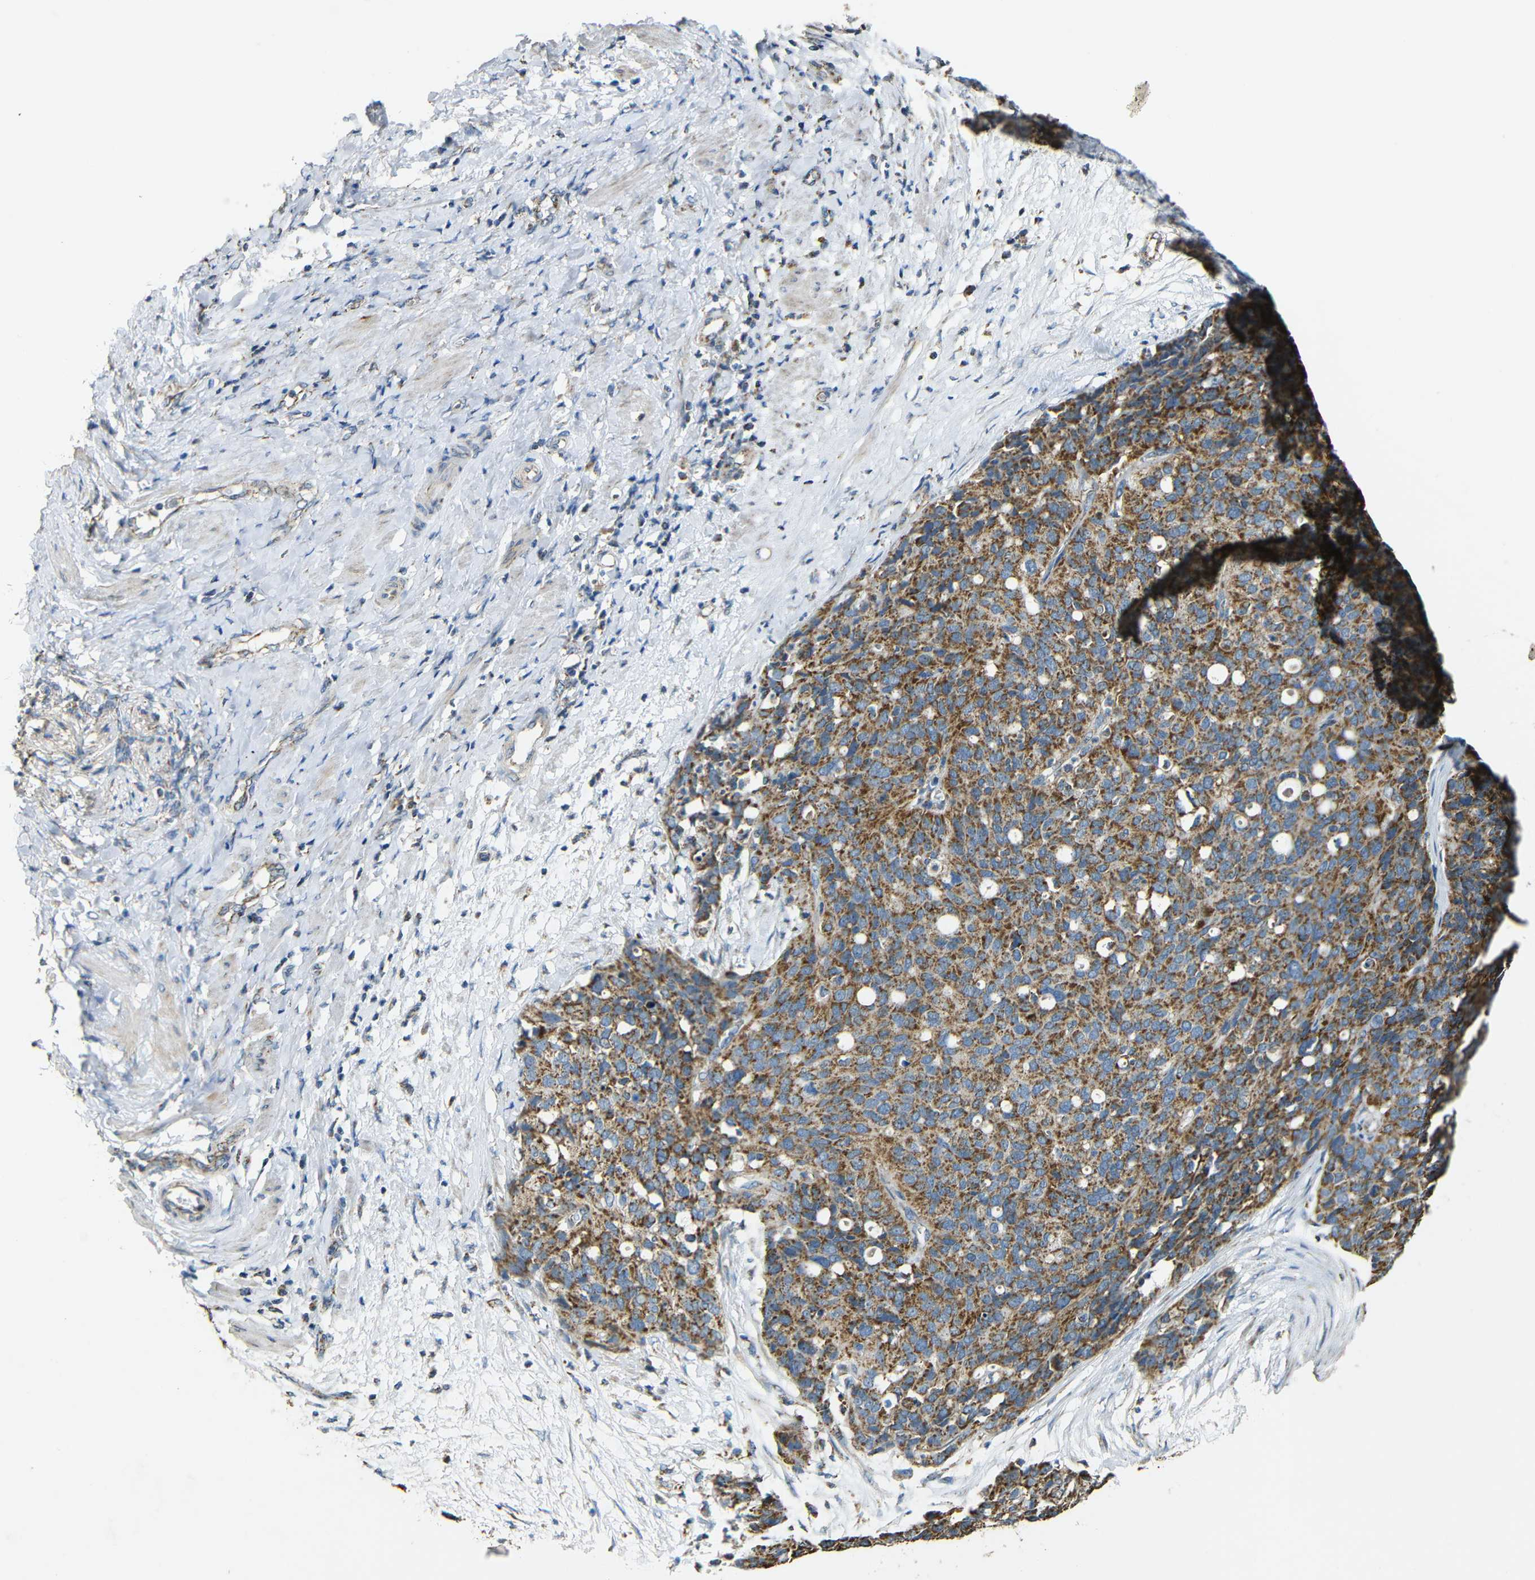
{"staining": {"intensity": "moderate", "quantity": ">75%", "location": "cytoplasmic/membranous"}, "tissue": "ovarian cancer", "cell_type": "Tumor cells", "image_type": "cancer", "snomed": [{"axis": "morphology", "description": "Carcinoma, endometroid"}, {"axis": "topography", "description": "Ovary"}], "caption": "Immunohistochemistry (IHC) staining of ovarian cancer, which reveals medium levels of moderate cytoplasmic/membranous staining in about >75% of tumor cells indicating moderate cytoplasmic/membranous protein staining. The staining was performed using DAB (3,3'-diaminobenzidine) (brown) for protein detection and nuclei were counterstained in hematoxylin (blue).", "gene": "NR3C2", "patient": {"sex": "female", "age": 60}}